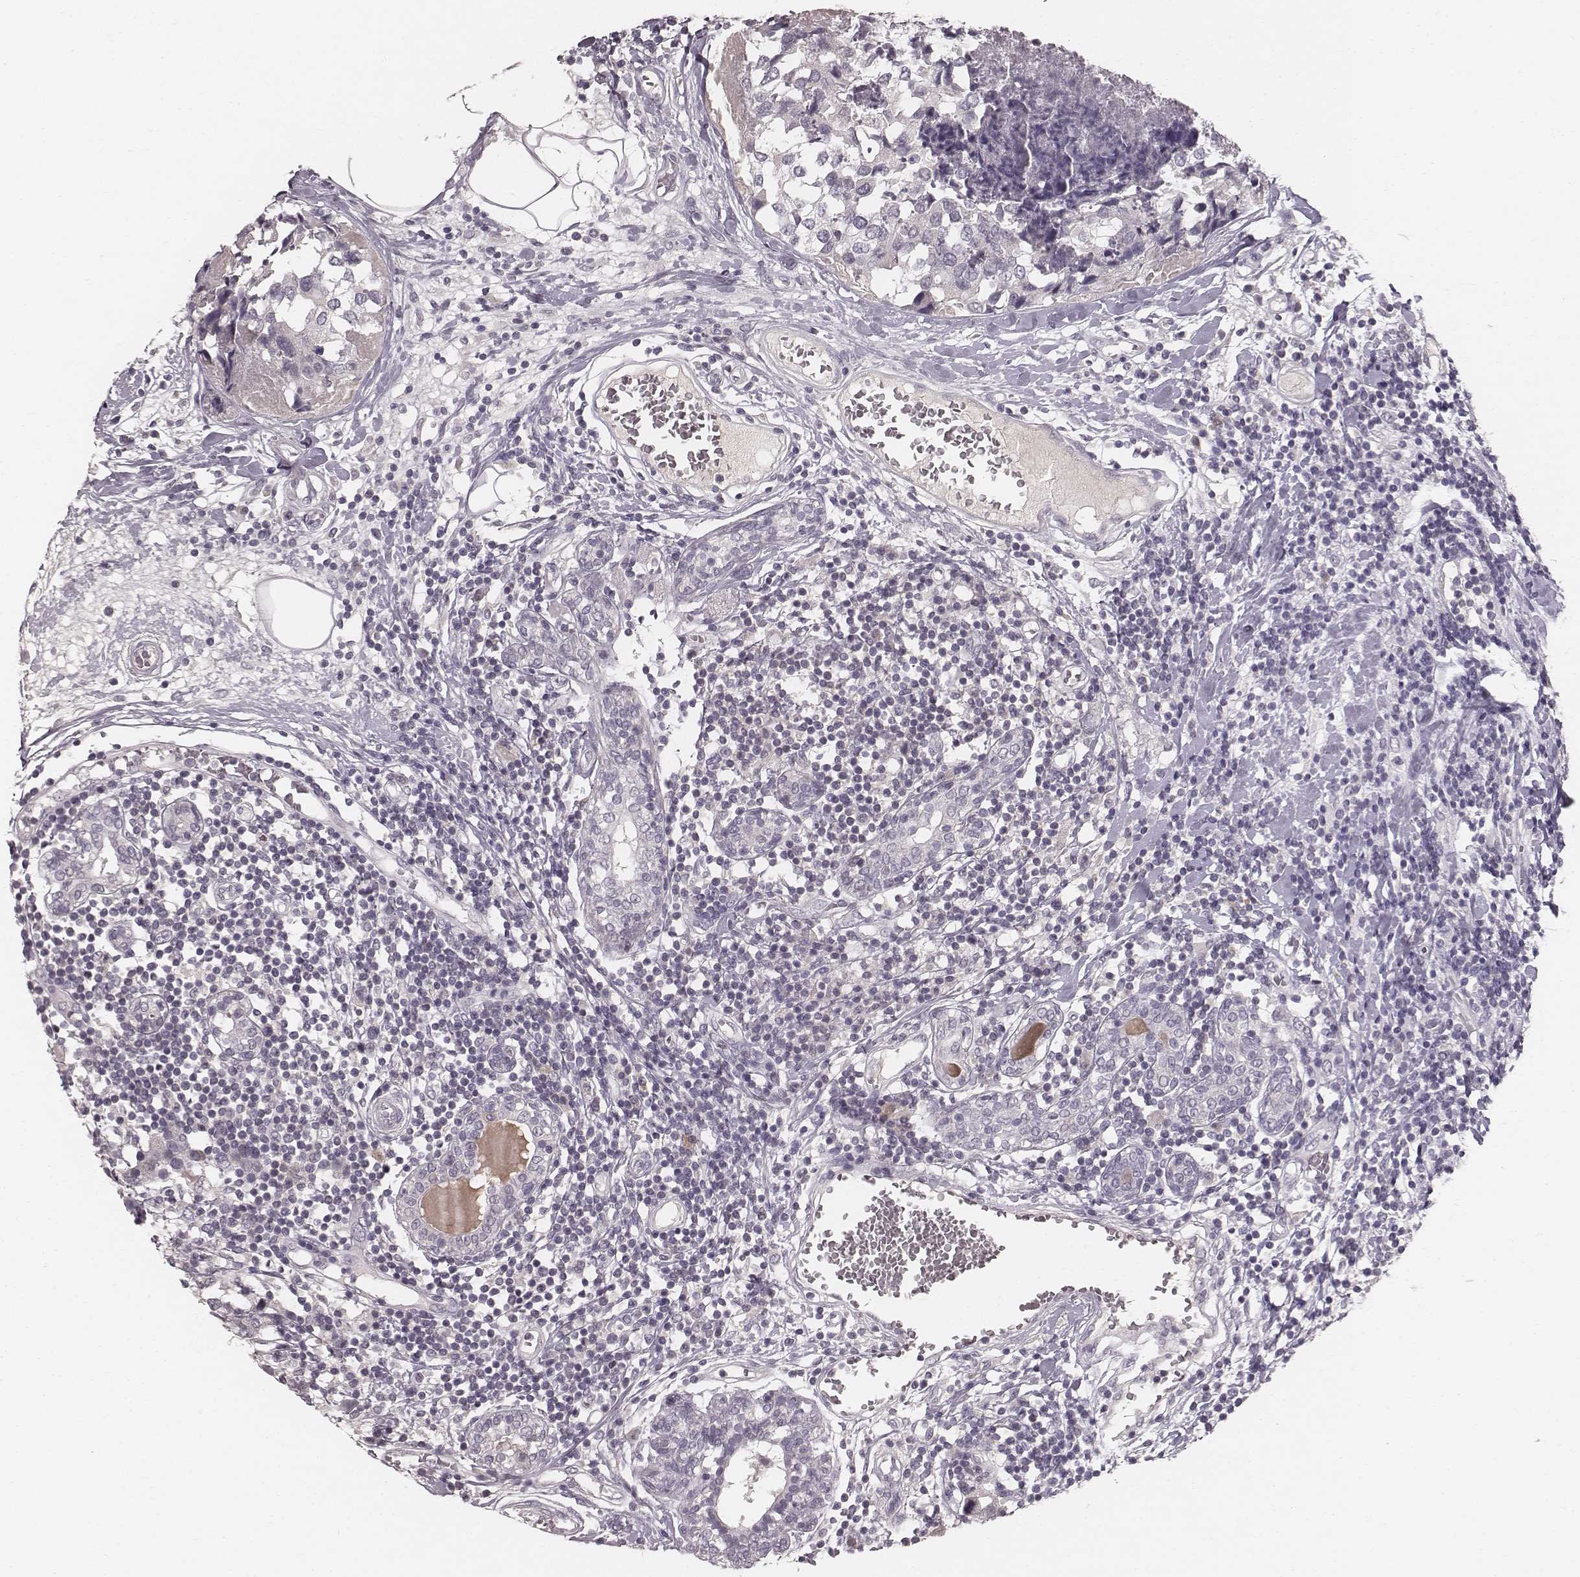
{"staining": {"intensity": "negative", "quantity": "none", "location": "none"}, "tissue": "breast cancer", "cell_type": "Tumor cells", "image_type": "cancer", "snomed": [{"axis": "morphology", "description": "Lobular carcinoma"}, {"axis": "topography", "description": "Breast"}], "caption": "This is an immunohistochemistry (IHC) image of breast cancer. There is no staining in tumor cells.", "gene": "LY6K", "patient": {"sex": "female", "age": 59}}